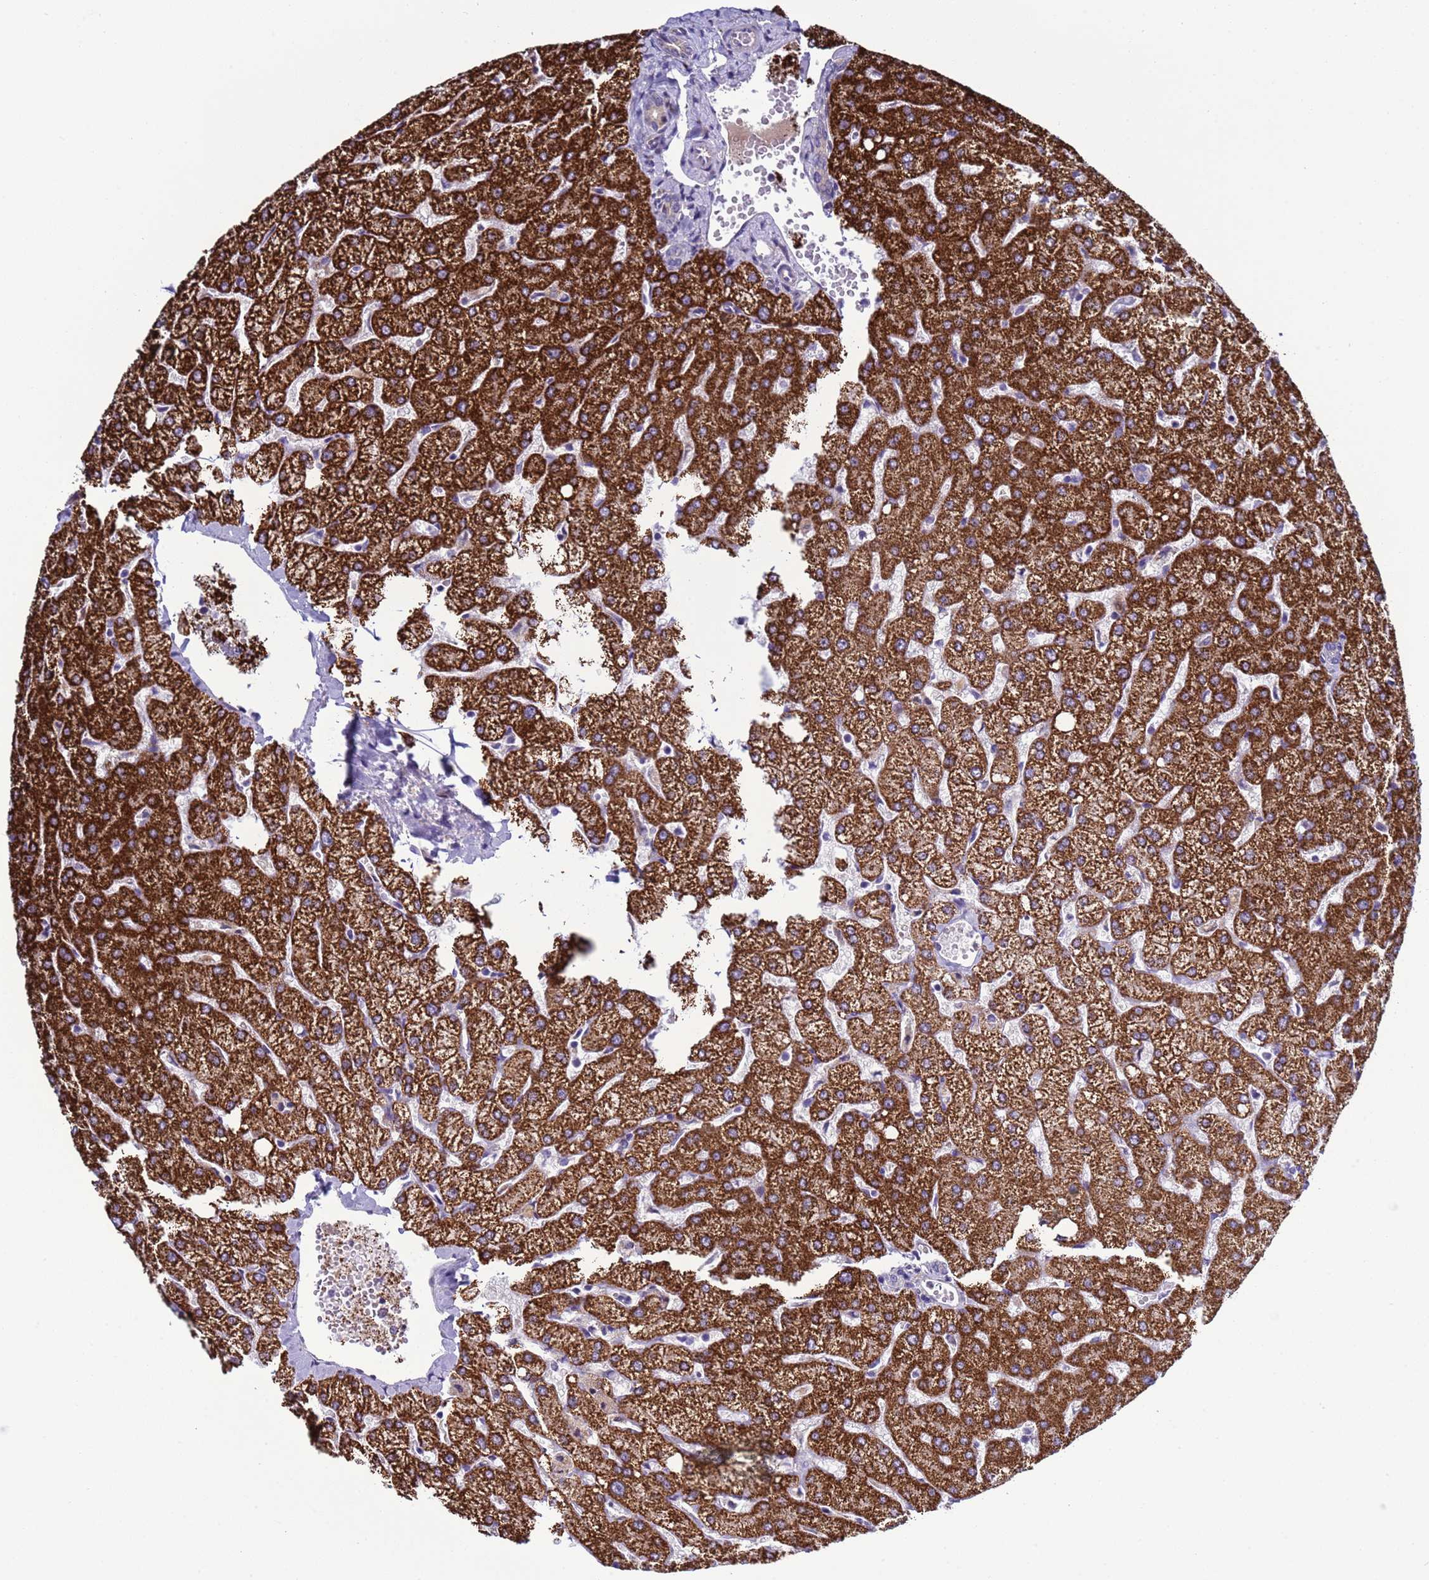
{"staining": {"intensity": "negative", "quantity": "none", "location": "none"}, "tissue": "liver", "cell_type": "Cholangiocytes", "image_type": "normal", "snomed": [{"axis": "morphology", "description": "Normal tissue, NOS"}, {"axis": "topography", "description": "Liver"}], "caption": "Immunohistochemistry (IHC) photomicrograph of unremarkable liver stained for a protein (brown), which demonstrates no expression in cholangiocytes. (DAB (3,3'-diaminobenzidine) immunohistochemistry visualized using brightfield microscopy, high magnification).", "gene": "NAT1", "patient": {"sex": "female", "age": 54}}